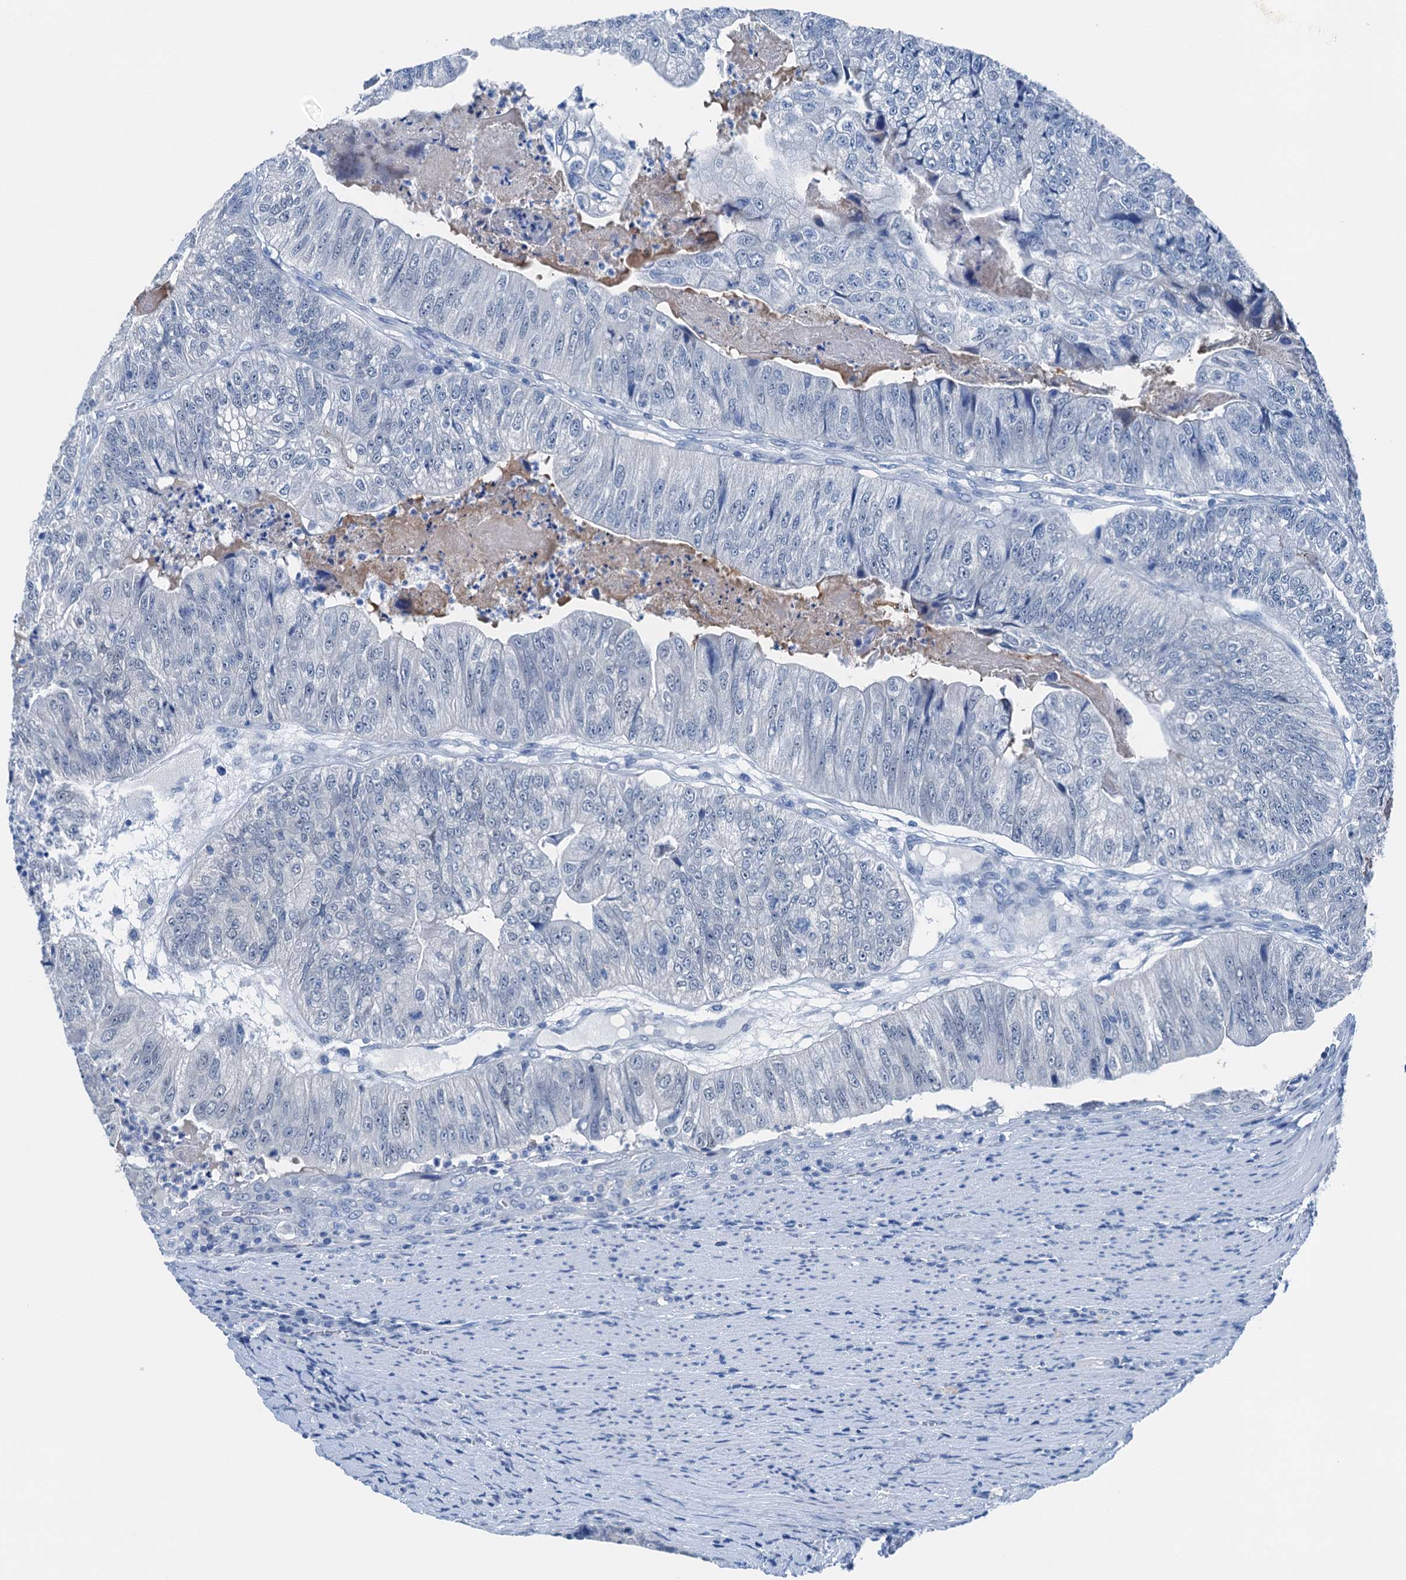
{"staining": {"intensity": "negative", "quantity": "none", "location": "none"}, "tissue": "colorectal cancer", "cell_type": "Tumor cells", "image_type": "cancer", "snomed": [{"axis": "morphology", "description": "Adenocarcinoma, NOS"}, {"axis": "topography", "description": "Colon"}], "caption": "DAB immunohistochemical staining of human colorectal adenocarcinoma displays no significant positivity in tumor cells. Nuclei are stained in blue.", "gene": "CBLN3", "patient": {"sex": "female", "age": 67}}